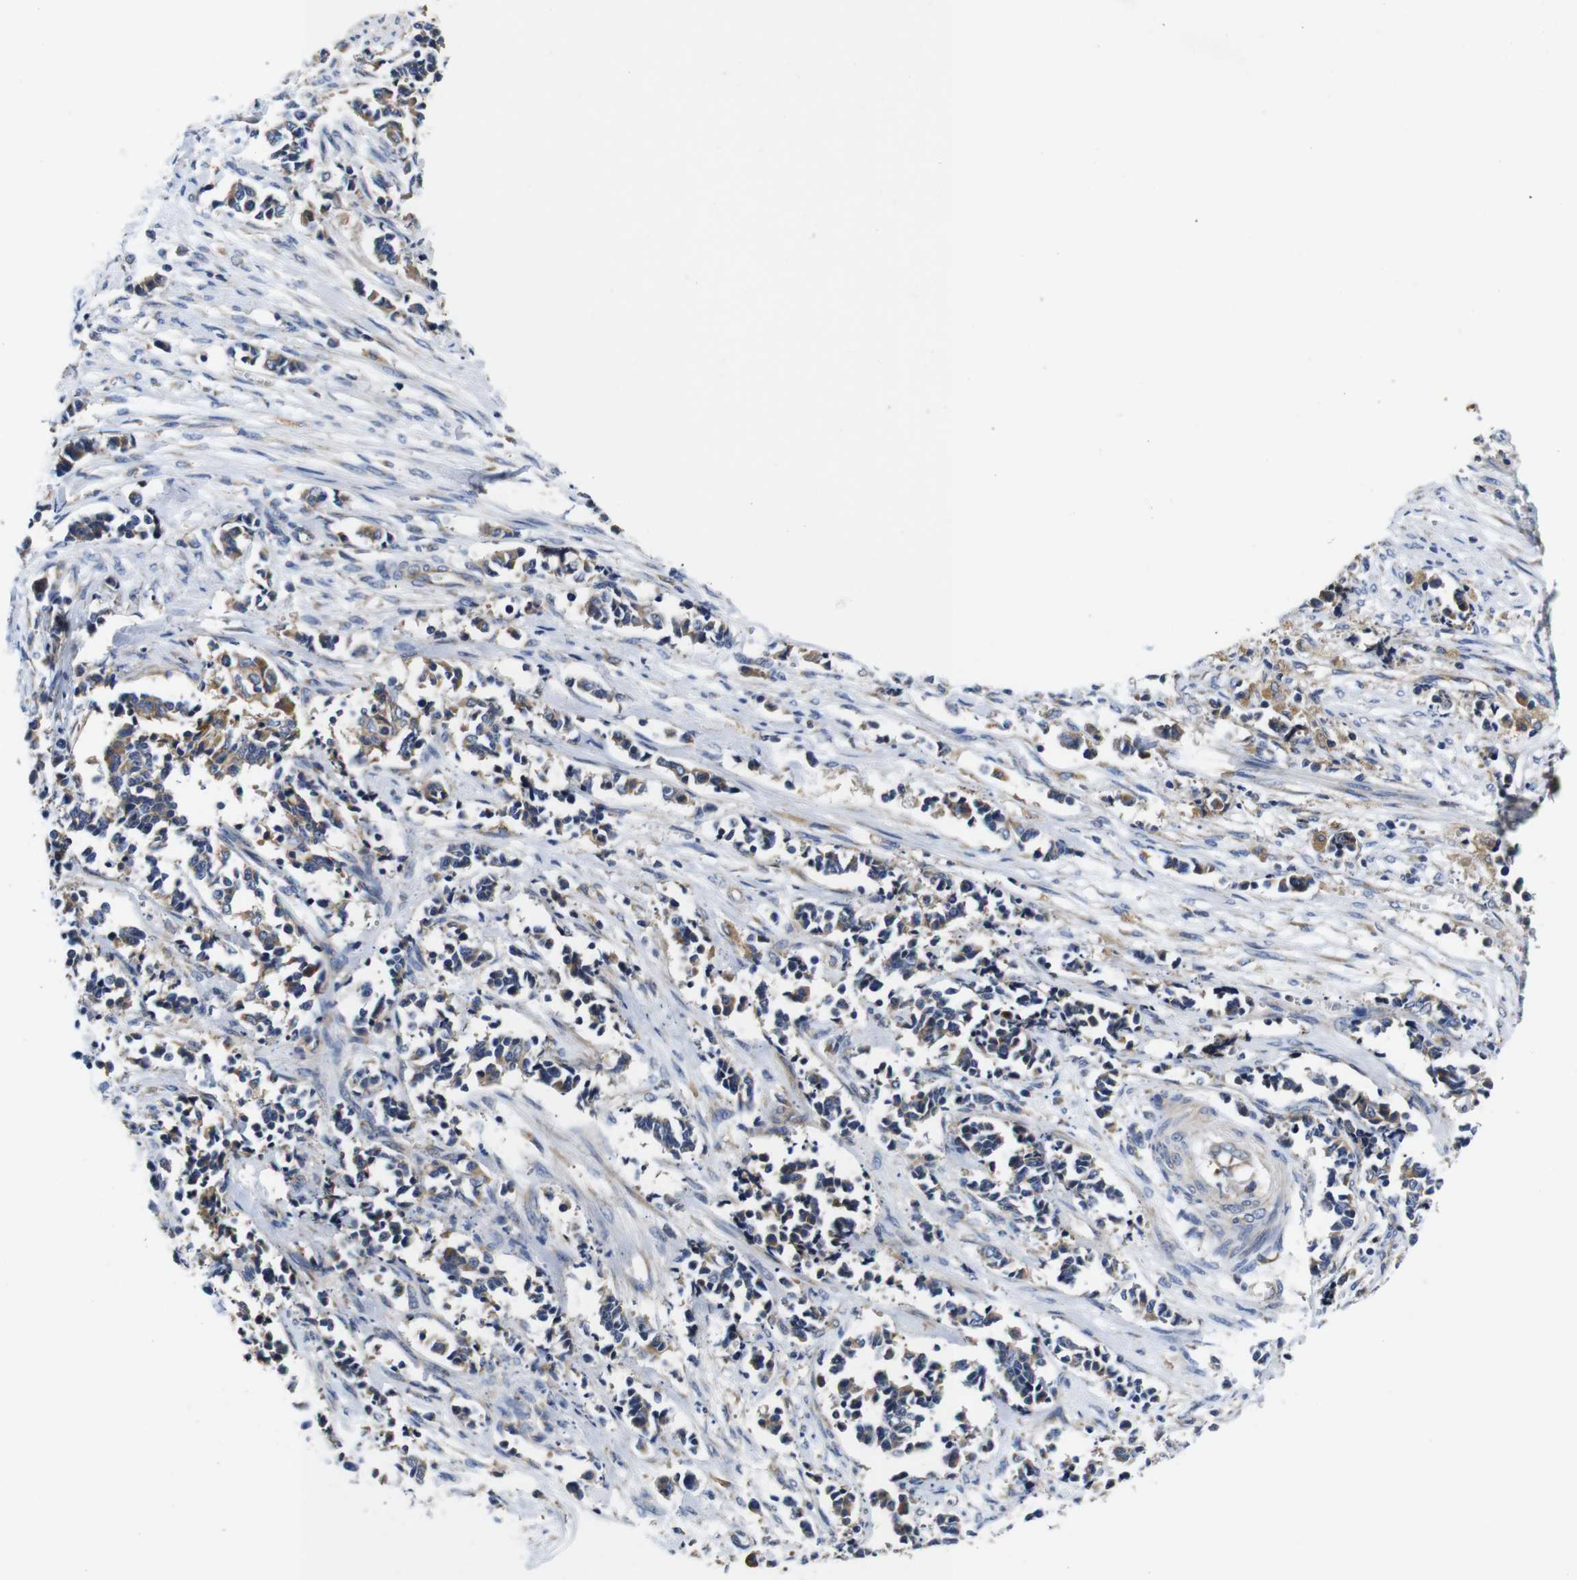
{"staining": {"intensity": "moderate", "quantity": ">75%", "location": "cytoplasmic/membranous"}, "tissue": "cervical cancer", "cell_type": "Tumor cells", "image_type": "cancer", "snomed": [{"axis": "morphology", "description": "Normal tissue, NOS"}, {"axis": "morphology", "description": "Squamous cell carcinoma, NOS"}, {"axis": "topography", "description": "Cervix"}], "caption": "A brown stain highlights moderate cytoplasmic/membranous positivity of a protein in cervical cancer tumor cells.", "gene": "MARCHF7", "patient": {"sex": "female", "age": 35}}